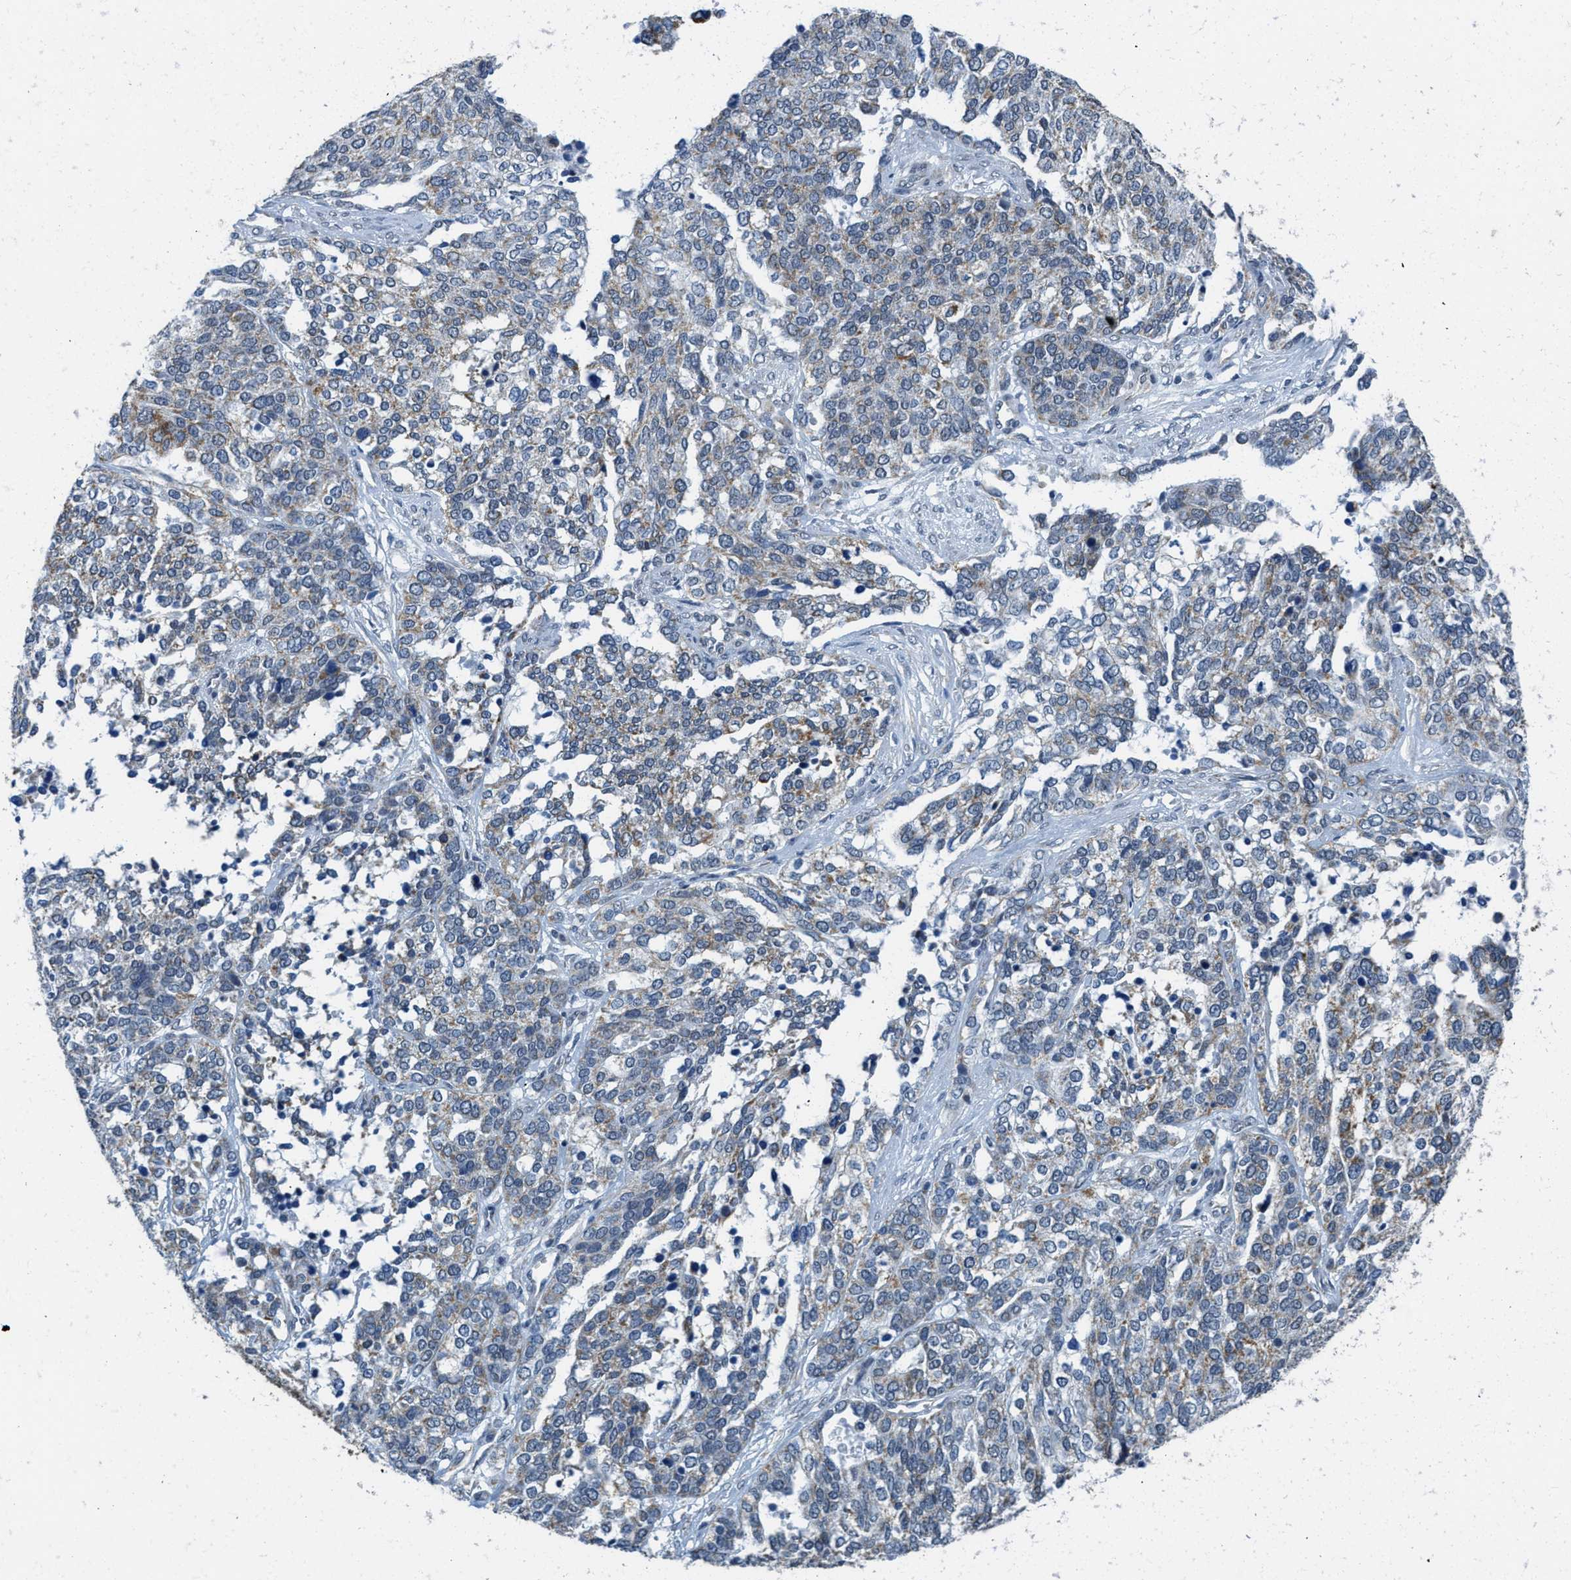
{"staining": {"intensity": "weak", "quantity": "<25%", "location": "cytoplasmic/membranous"}, "tissue": "ovarian cancer", "cell_type": "Tumor cells", "image_type": "cancer", "snomed": [{"axis": "morphology", "description": "Cystadenocarcinoma, serous, NOS"}, {"axis": "topography", "description": "Ovary"}], "caption": "A high-resolution micrograph shows immunohistochemistry staining of ovarian cancer, which reveals no significant expression in tumor cells.", "gene": "TOMM70", "patient": {"sex": "female", "age": 44}}